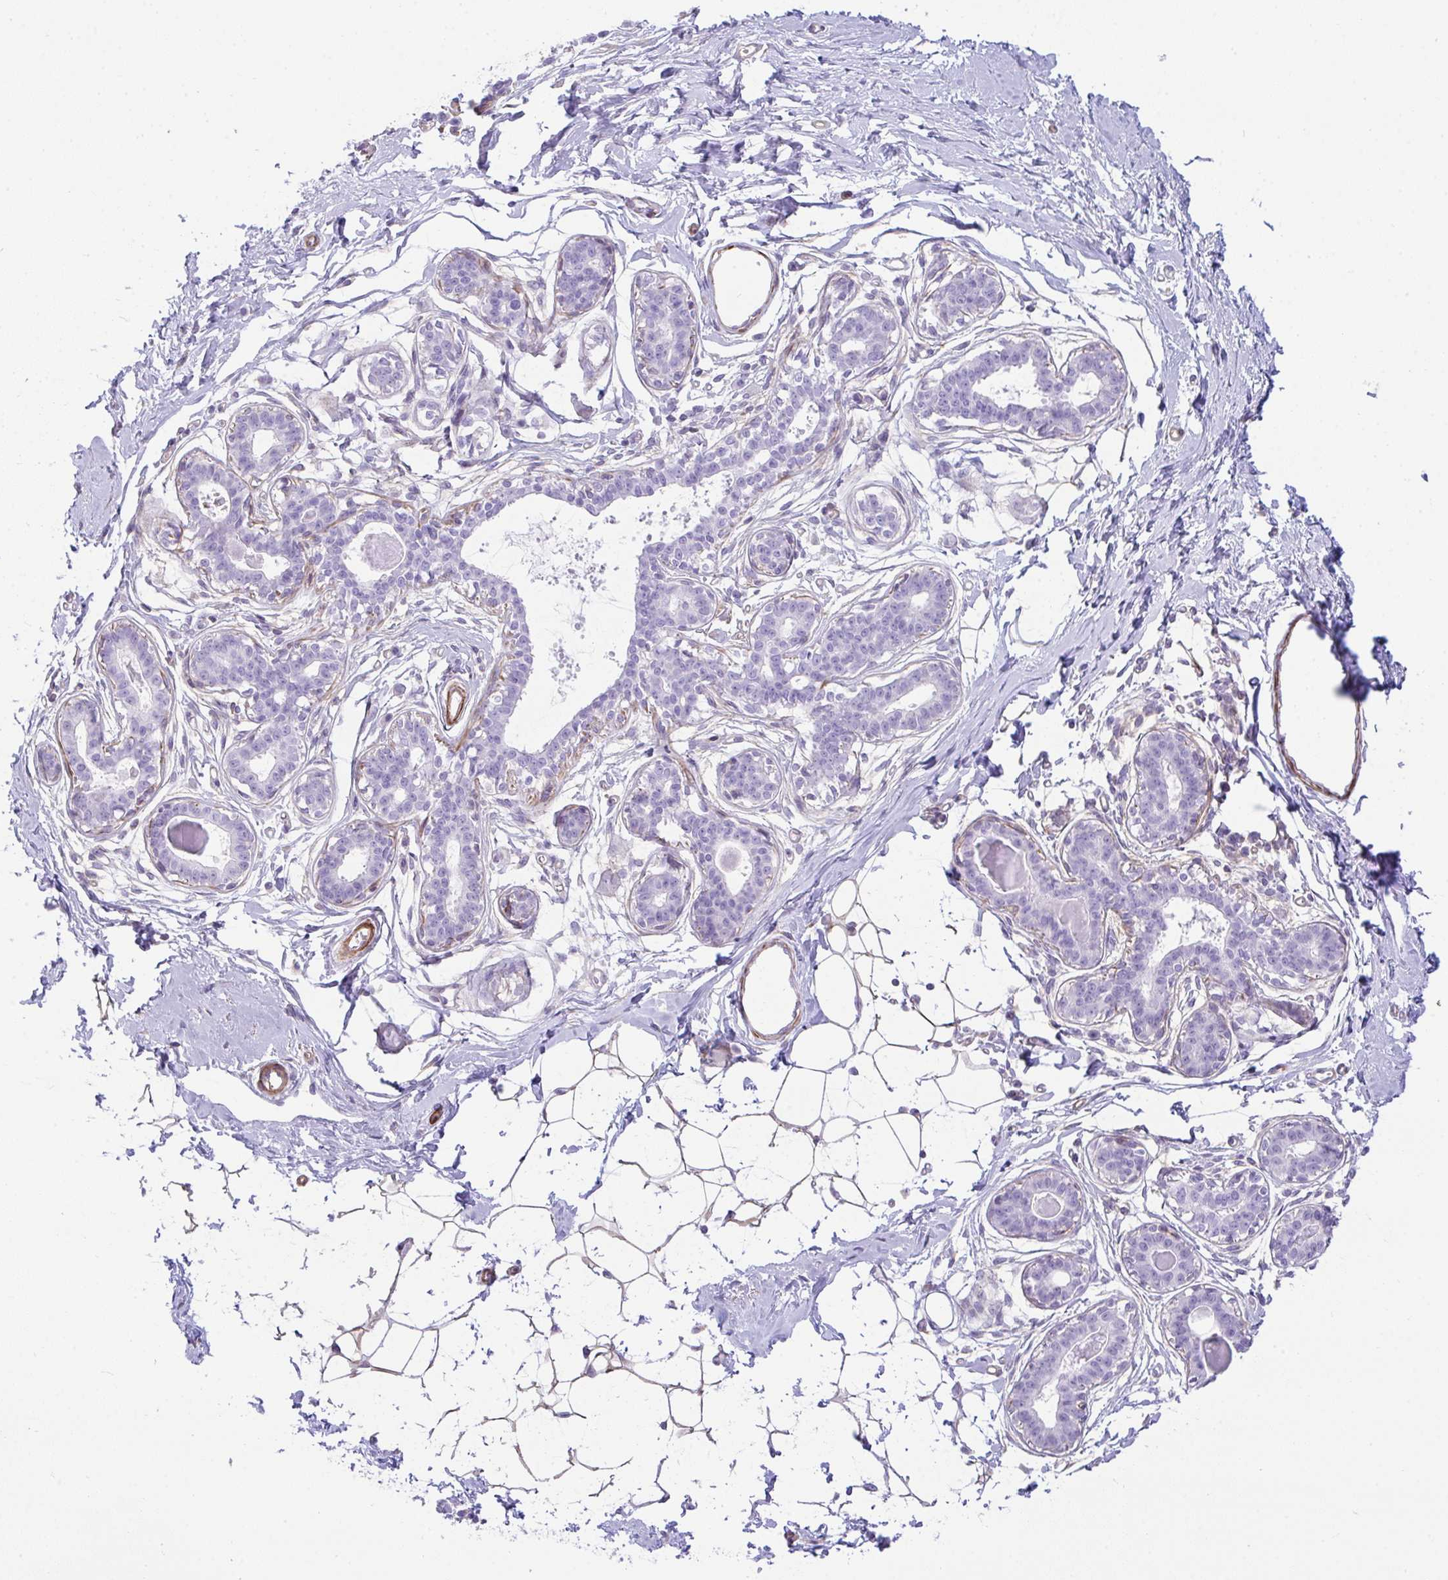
{"staining": {"intensity": "negative", "quantity": "none", "location": "none"}, "tissue": "breast", "cell_type": "Adipocytes", "image_type": "normal", "snomed": [{"axis": "morphology", "description": "Normal tissue, NOS"}, {"axis": "topography", "description": "Breast"}], "caption": "DAB (3,3'-diaminobenzidine) immunohistochemical staining of benign breast exhibits no significant positivity in adipocytes.", "gene": "CDRT15", "patient": {"sex": "female", "age": 45}}